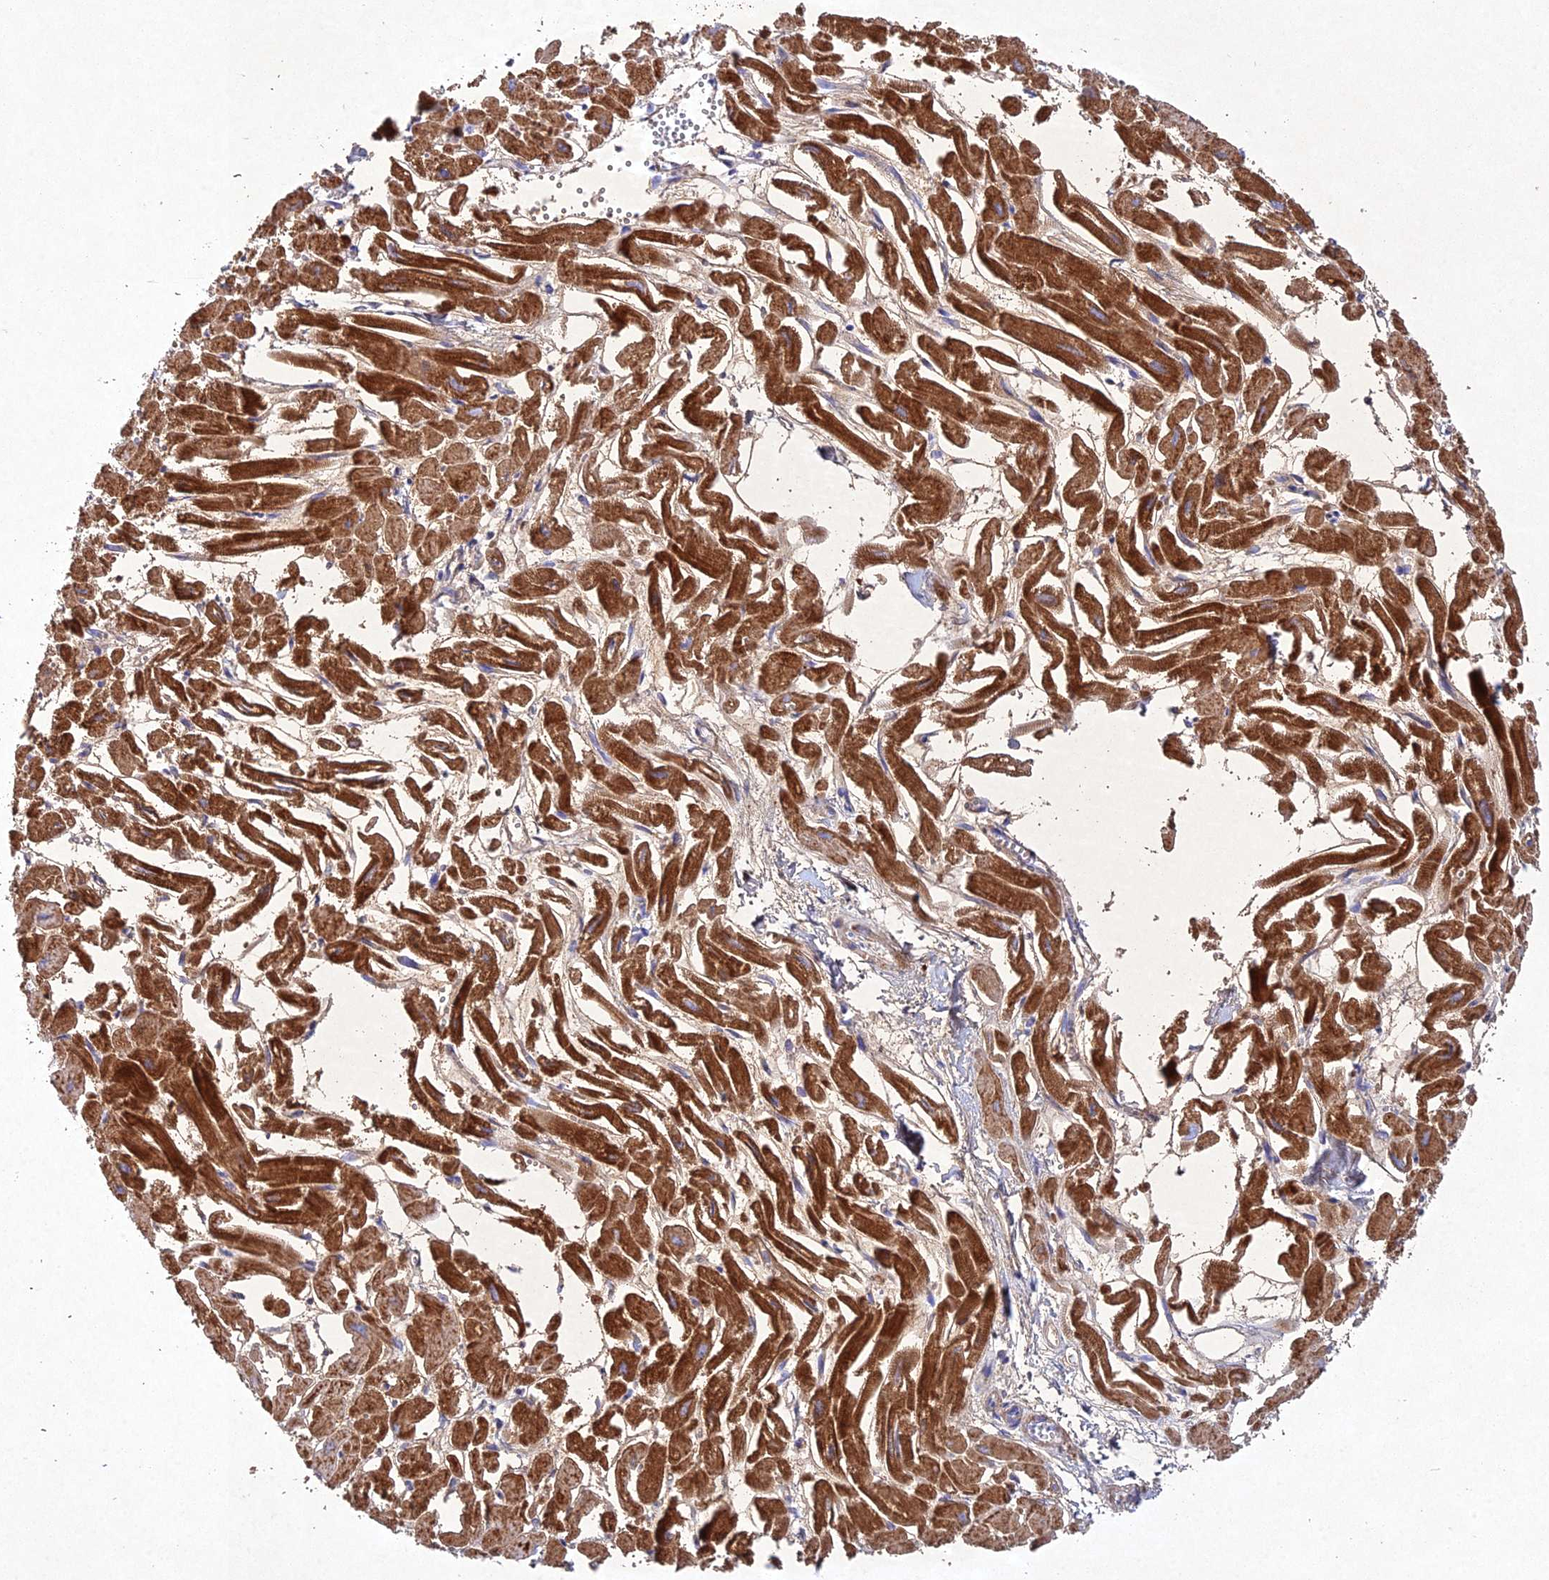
{"staining": {"intensity": "strong", "quantity": ">75%", "location": "cytoplasmic/membranous"}, "tissue": "heart muscle", "cell_type": "Cardiomyocytes", "image_type": "normal", "snomed": [{"axis": "morphology", "description": "Normal tissue, NOS"}, {"axis": "topography", "description": "Heart"}], "caption": "Protein expression analysis of benign heart muscle displays strong cytoplasmic/membranous staining in about >75% of cardiomyocytes.", "gene": "NDUFV1", "patient": {"sex": "male", "age": 54}}